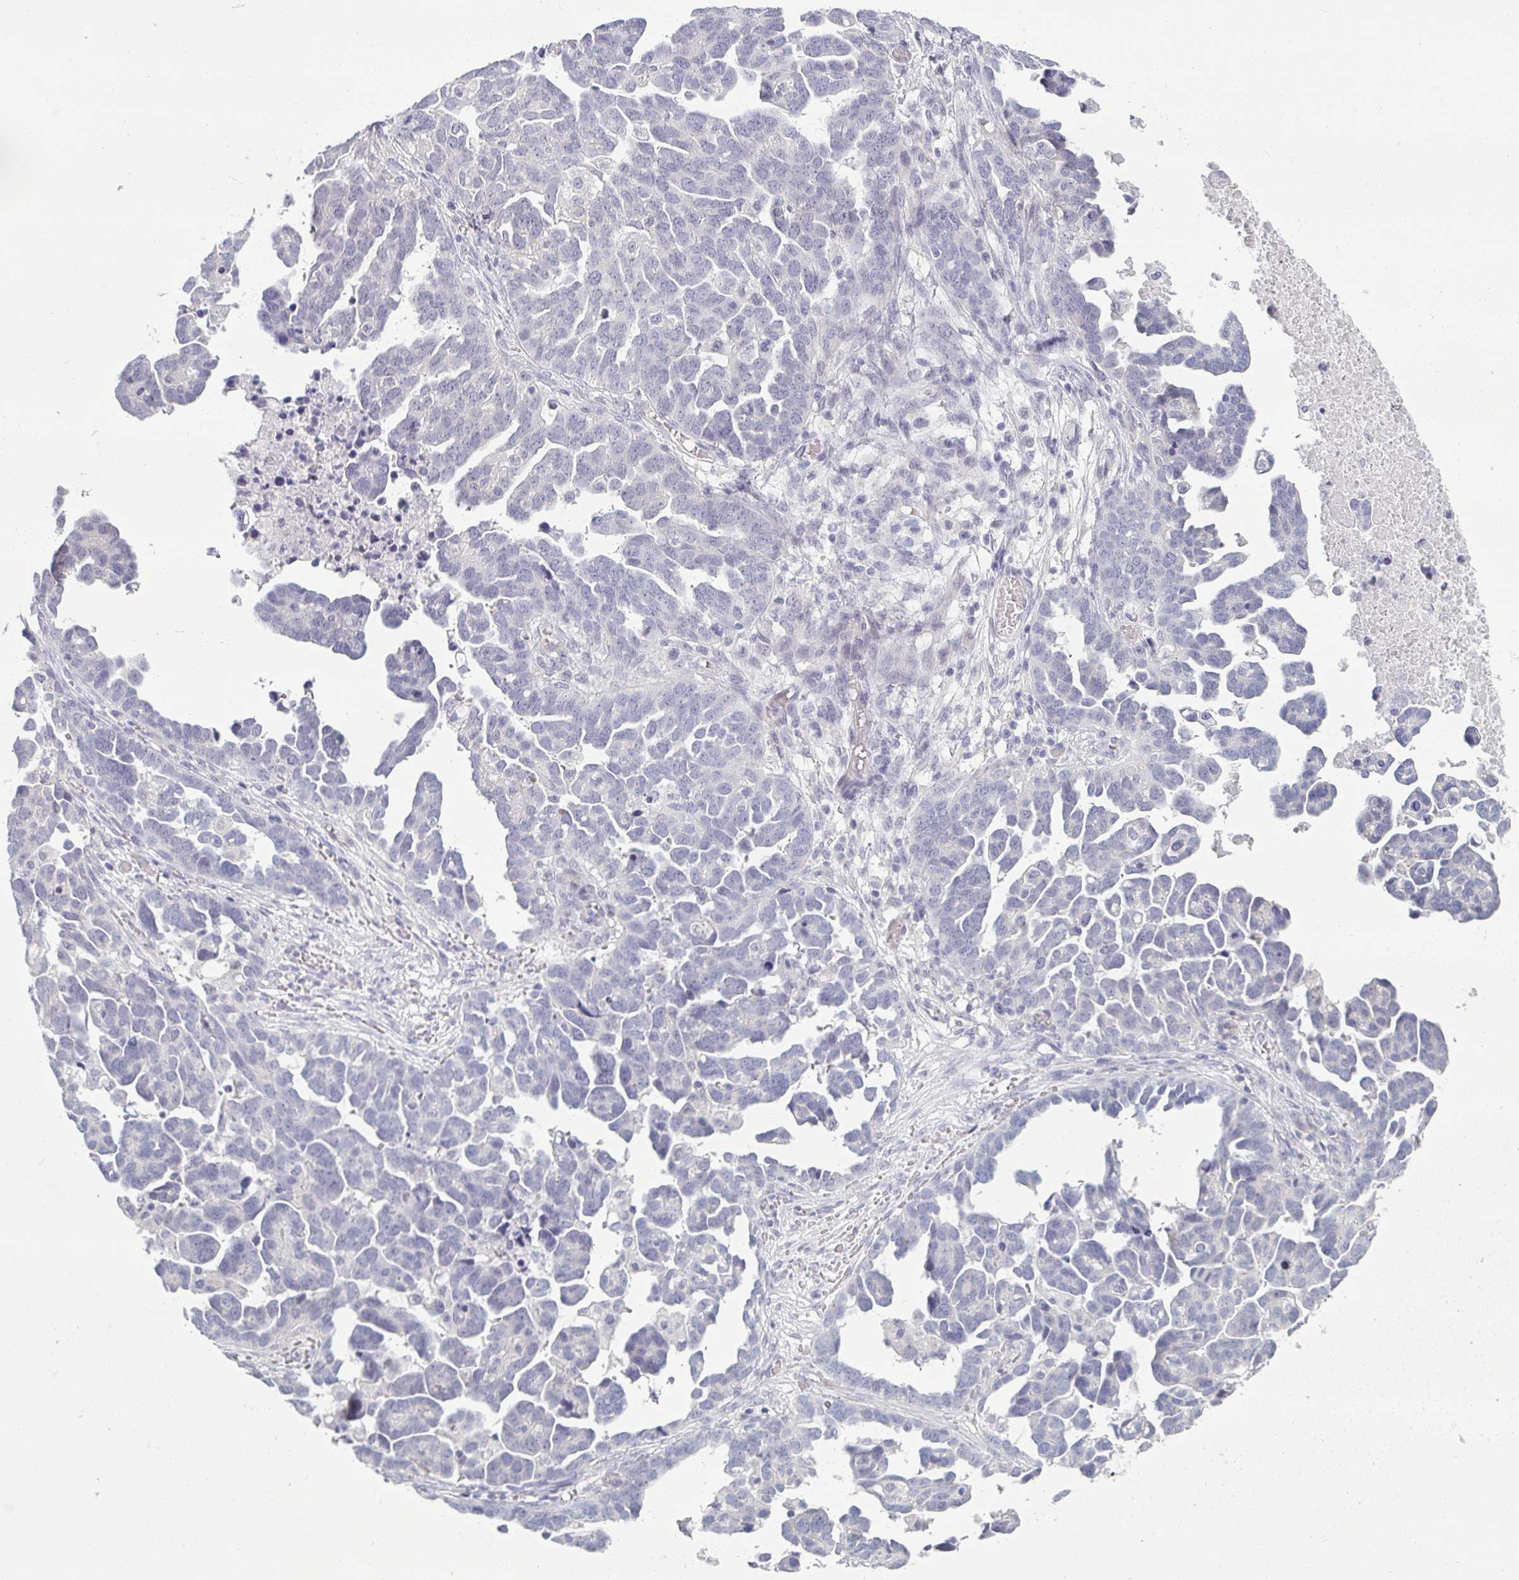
{"staining": {"intensity": "negative", "quantity": "none", "location": "none"}, "tissue": "ovarian cancer", "cell_type": "Tumor cells", "image_type": "cancer", "snomed": [{"axis": "morphology", "description": "Cystadenocarcinoma, serous, NOS"}, {"axis": "topography", "description": "Ovary"}], "caption": "Ovarian cancer (serous cystadenocarcinoma) was stained to show a protein in brown. There is no significant staining in tumor cells. The staining was performed using DAB to visualize the protein expression in brown, while the nuclei were stained in blue with hematoxylin (Magnification: 20x).", "gene": "RNASEH1", "patient": {"sex": "female", "age": 54}}